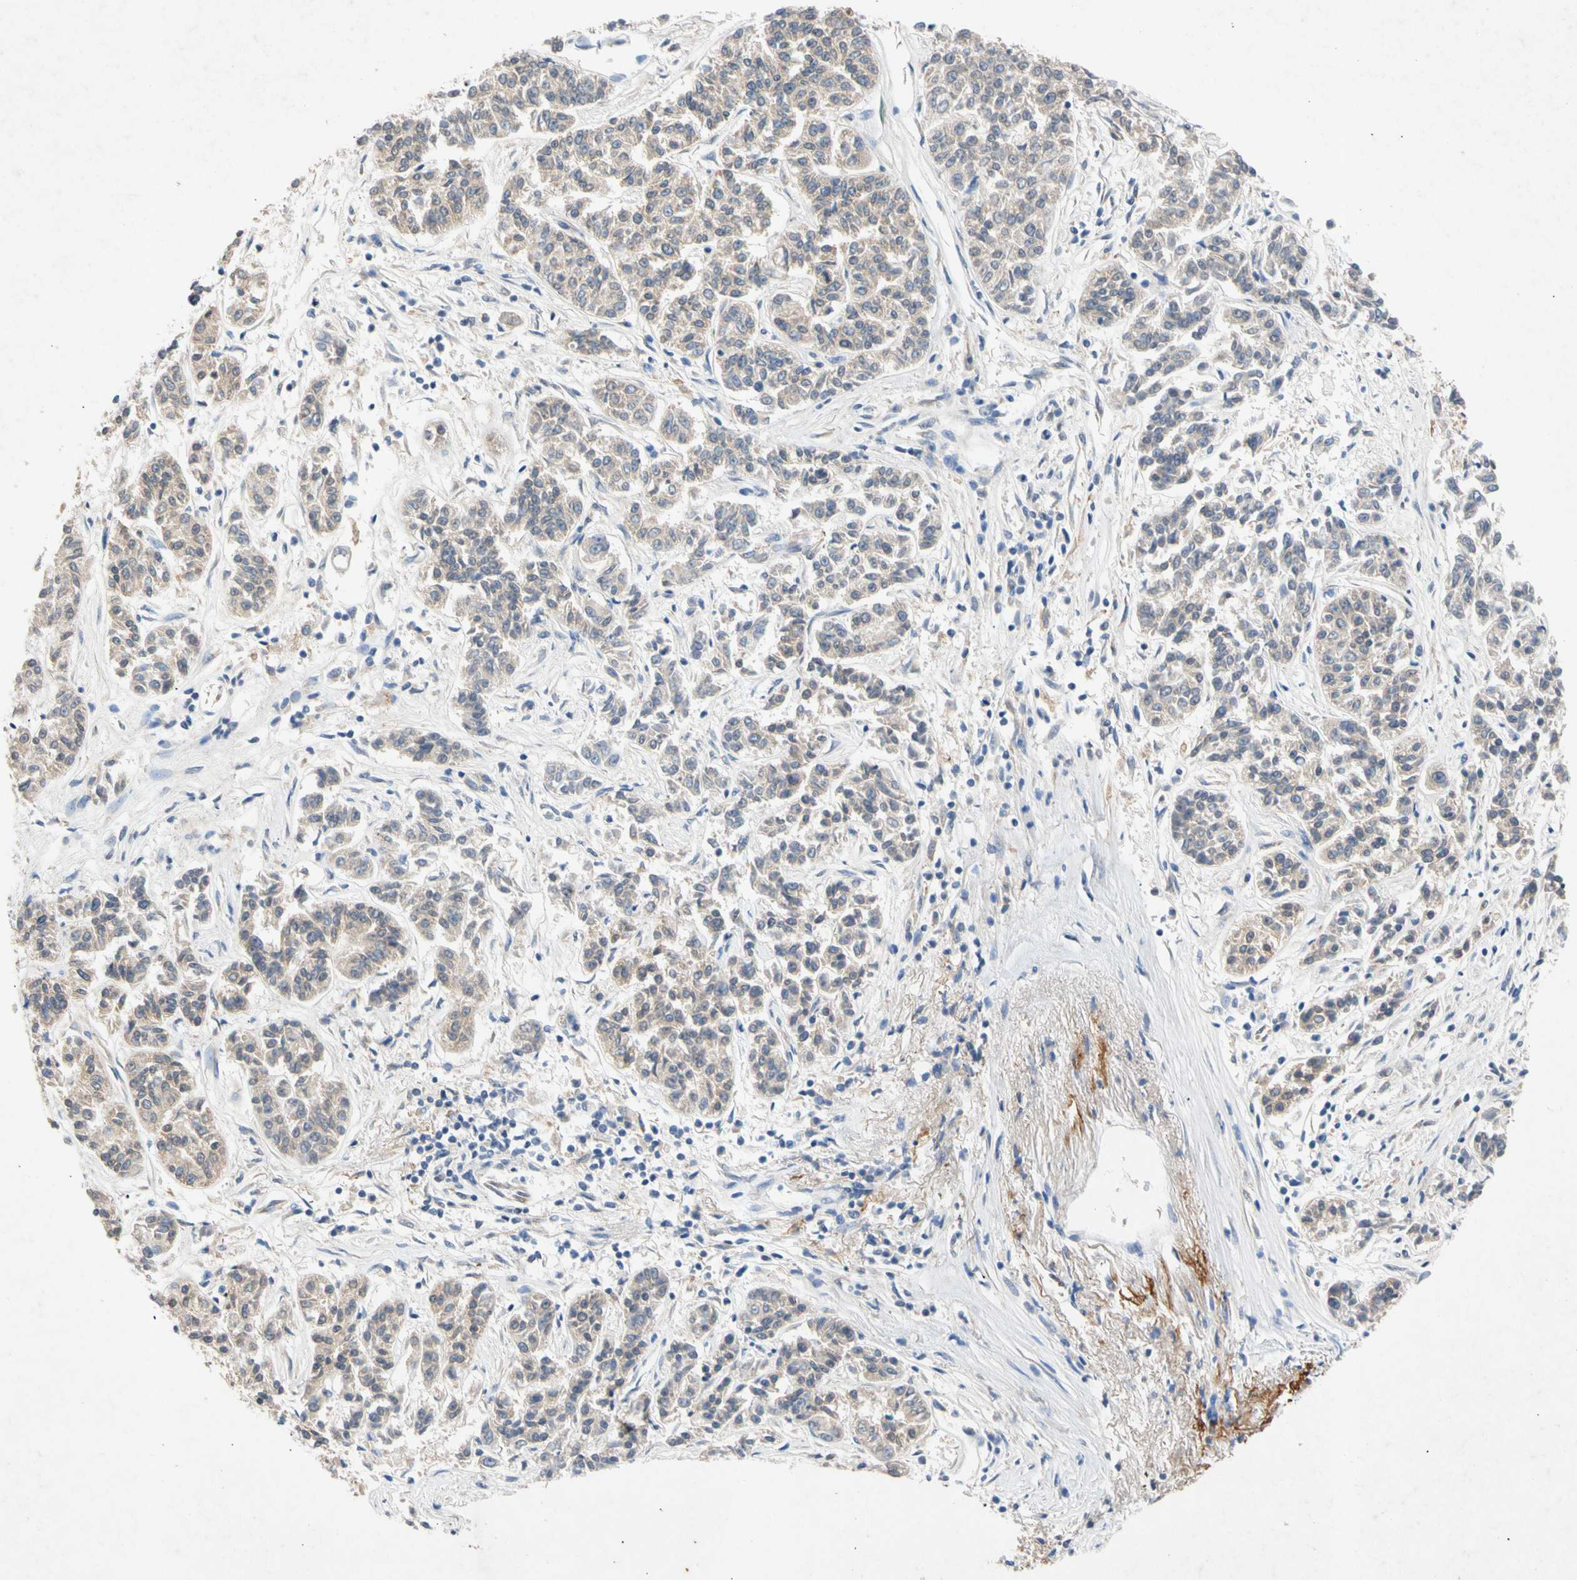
{"staining": {"intensity": "weak", "quantity": "25%-75%", "location": "cytoplasmic/membranous"}, "tissue": "lung cancer", "cell_type": "Tumor cells", "image_type": "cancer", "snomed": [{"axis": "morphology", "description": "Adenocarcinoma, NOS"}, {"axis": "topography", "description": "Lung"}], "caption": "High-power microscopy captured an IHC image of lung cancer (adenocarcinoma), revealing weak cytoplasmic/membranous positivity in approximately 25%-75% of tumor cells.", "gene": "GASK1B", "patient": {"sex": "male", "age": 84}}